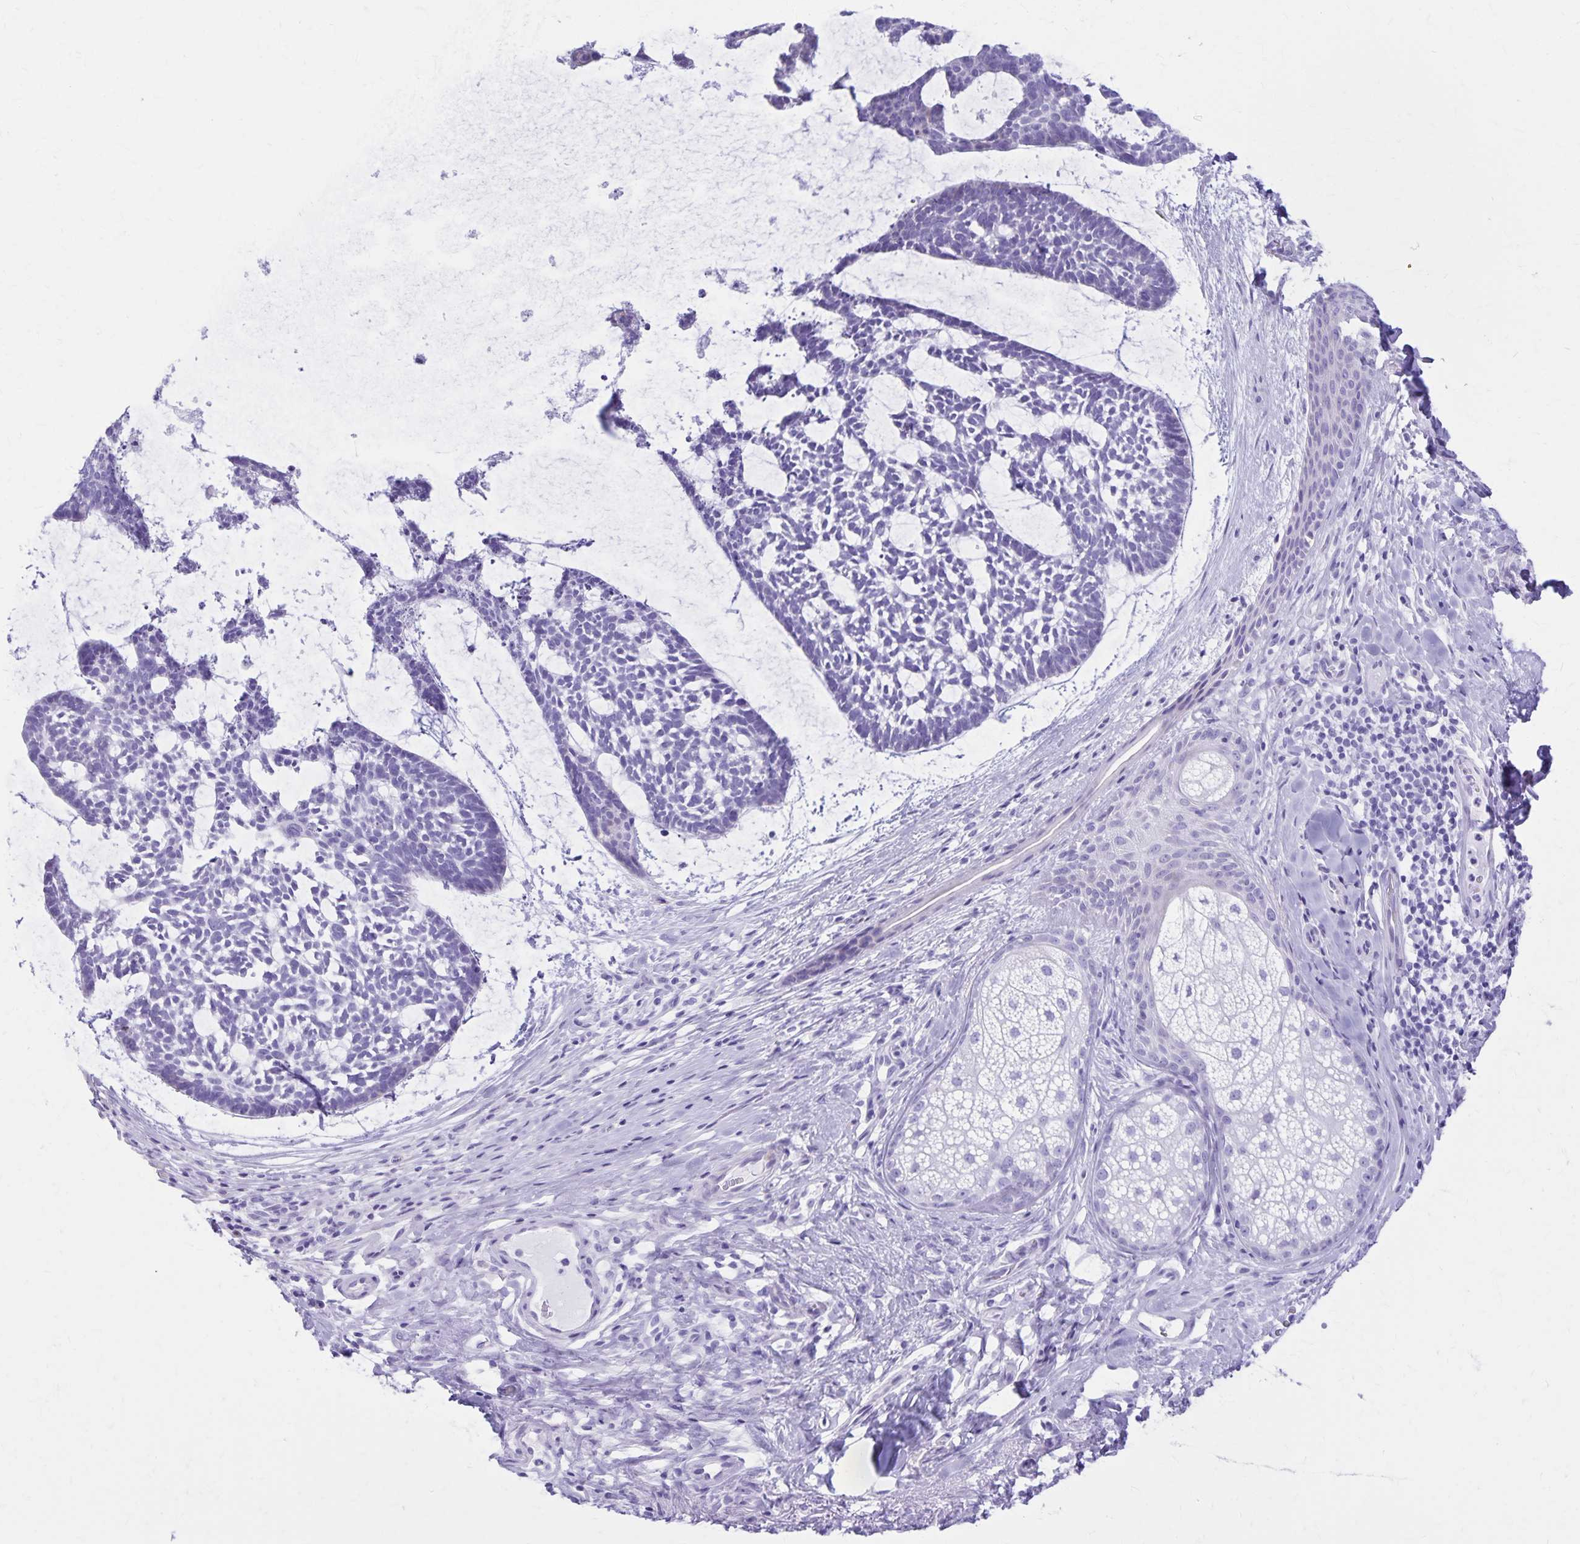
{"staining": {"intensity": "negative", "quantity": "none", "location": "none"}, "tissue": "skin cancer", "cell_type": "Tumor cells", "image_type": "cancer", "snomed": [{"axis": "morphology", "description": "Basal cell carcinoma"}, {"axis": "topography", "description": "Skin"}], "caption": "This is an IHC micrograph of skin cancer (basal cell carcinoma). There is no expression in tumor cells.", "gene": "DEFA5", "patient": {"sex": "male", "age": 64}}